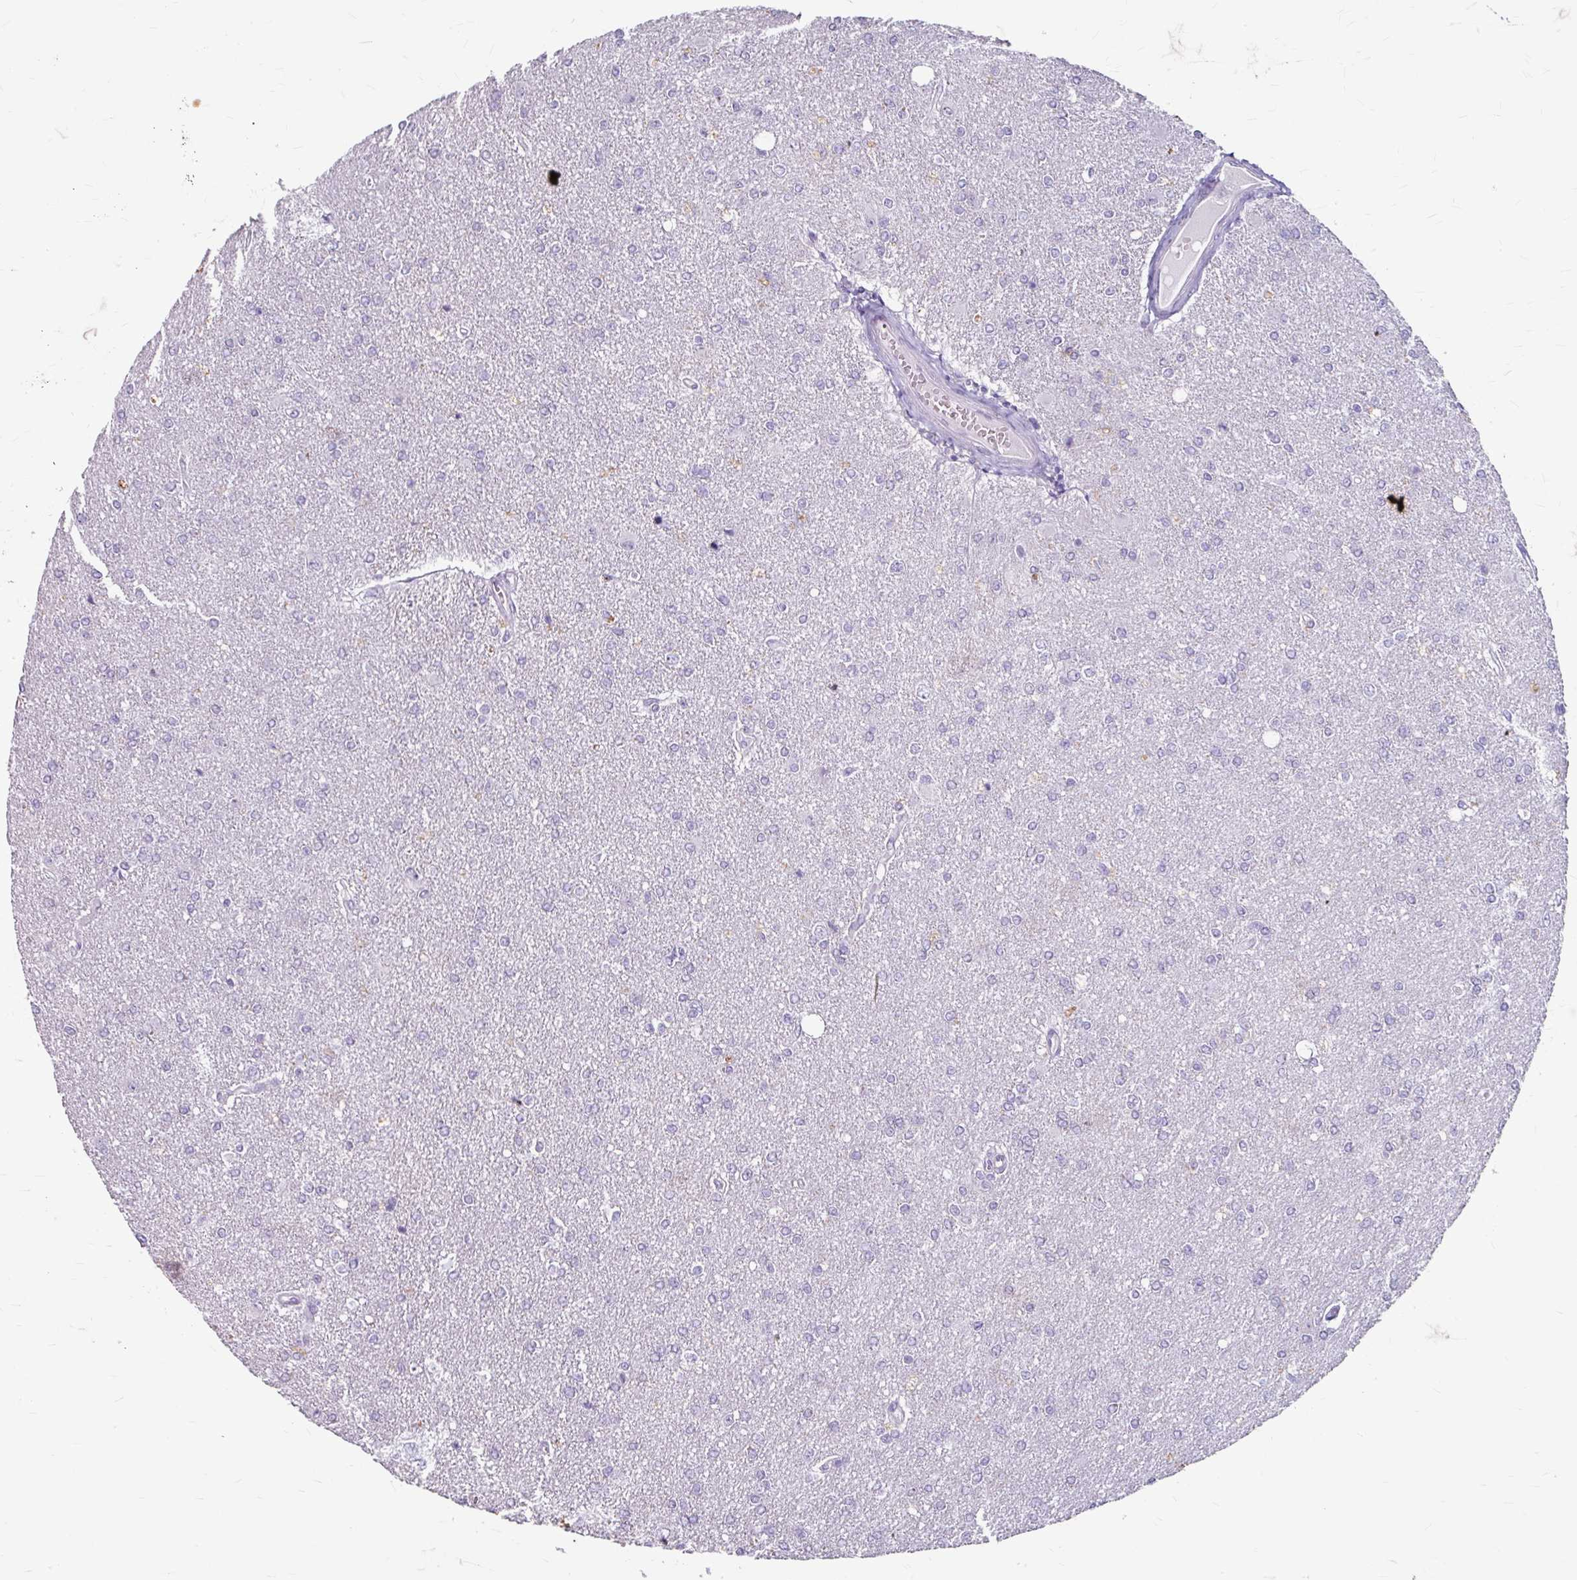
{"staining": {"intensity": "negative", "quantity": "none", "location": "none"}, "tissue": "glioma", "cell_type": "Tumor cells", "image_type": "cancer", "snomed": [{"axis": "morphology", "description": "Glioma, malignant, High grade"}, {"axis": "topography", "description": "Brain"}], "caption": "There is no significant staining in tumor cells of high-grade glioma (malignant).", "gene": "ANKRD1", "patient": {"sex": "male", "age": 67}}